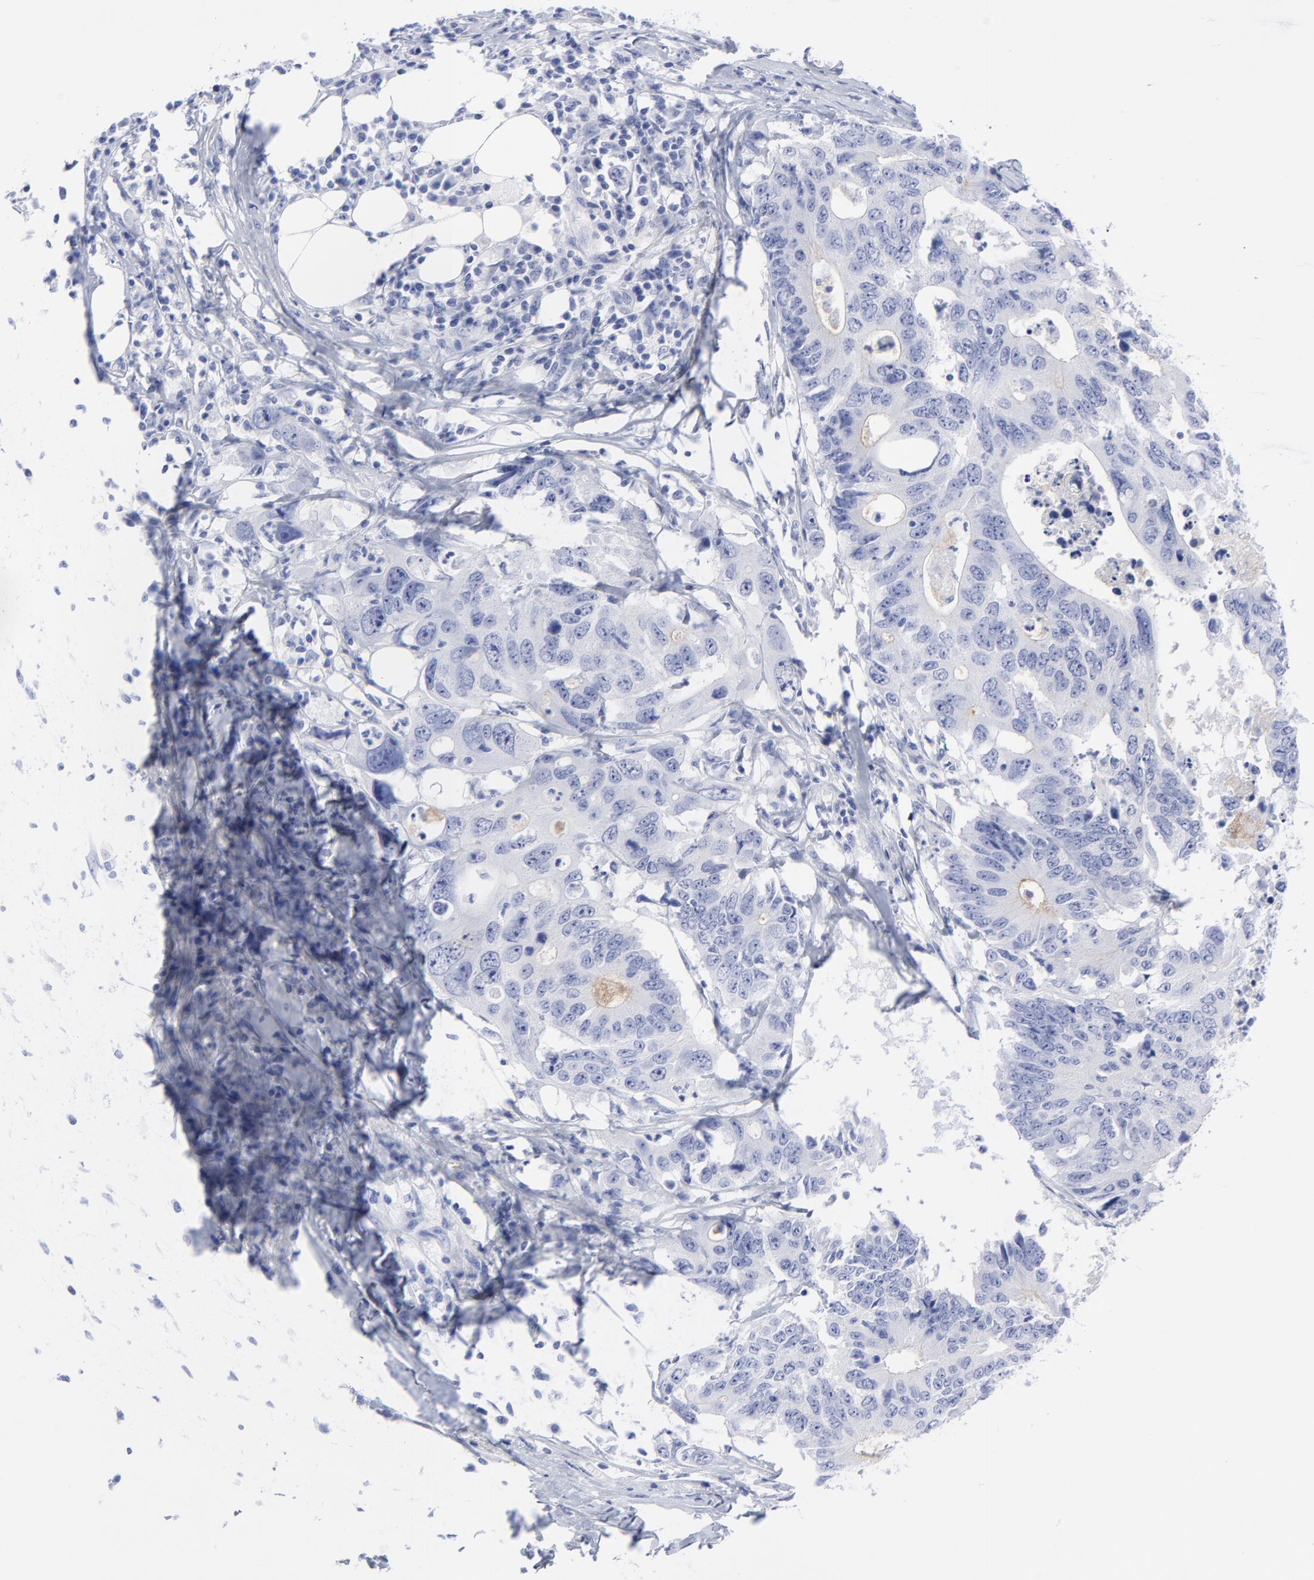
{"staining": {"intensity": "negative", "quantity": "none", "location": "none"}, "tissue": "colorectal cancer", "cell_type": "Tumor cells", "image_type": "cancer", "snomed": [{"axis": "morphology", "description": "Adenocarcinoma, NOS"}, {"axis": "topography", "description": "Colon"}], "caption": "IHC photomicrograph of human colorectal cancer stained for a protein (brown), which reveals no positivity in tumor cells.", "gene": "CNTN3", "patient": {"sex": "male", "age": 71}}